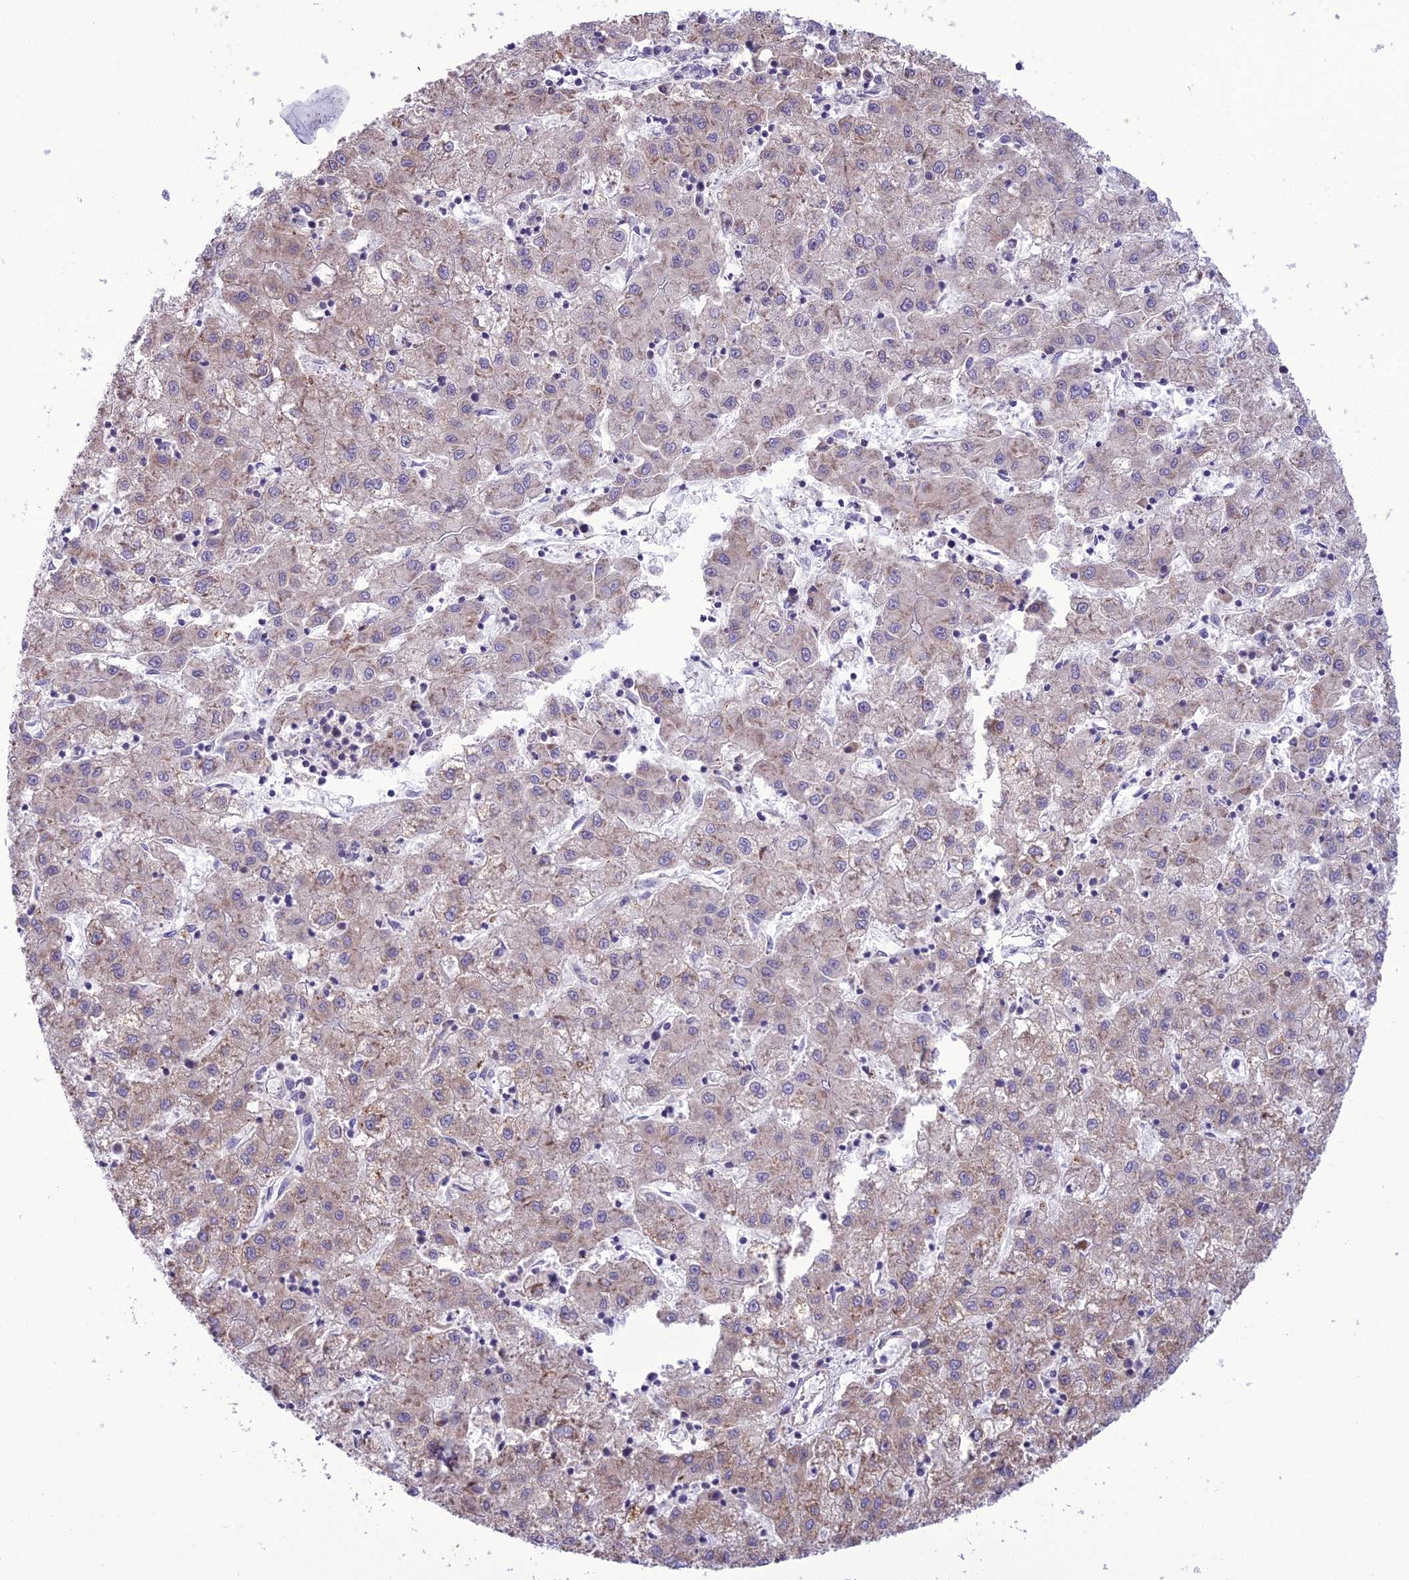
{"staining": {"intensity": "weak", "quantity": "<25%", "location": "cytoplasmic/membranous"}, "tissue": "liver cancer", "cell_type": "Tumor cells", "image_type": "cancer", "snomed": [{"axis": "morphology", "description": "Carcinoma, Hepatocellular, NOS"}, {"axis": "topography", "description": "Liver"}], "caption": "Tumor cells are negative for brown protein staining in liver cancer (hepatocellular carcinoma).", "gene": "RPS26", "patient": {"sex": "male", "age": 72}}